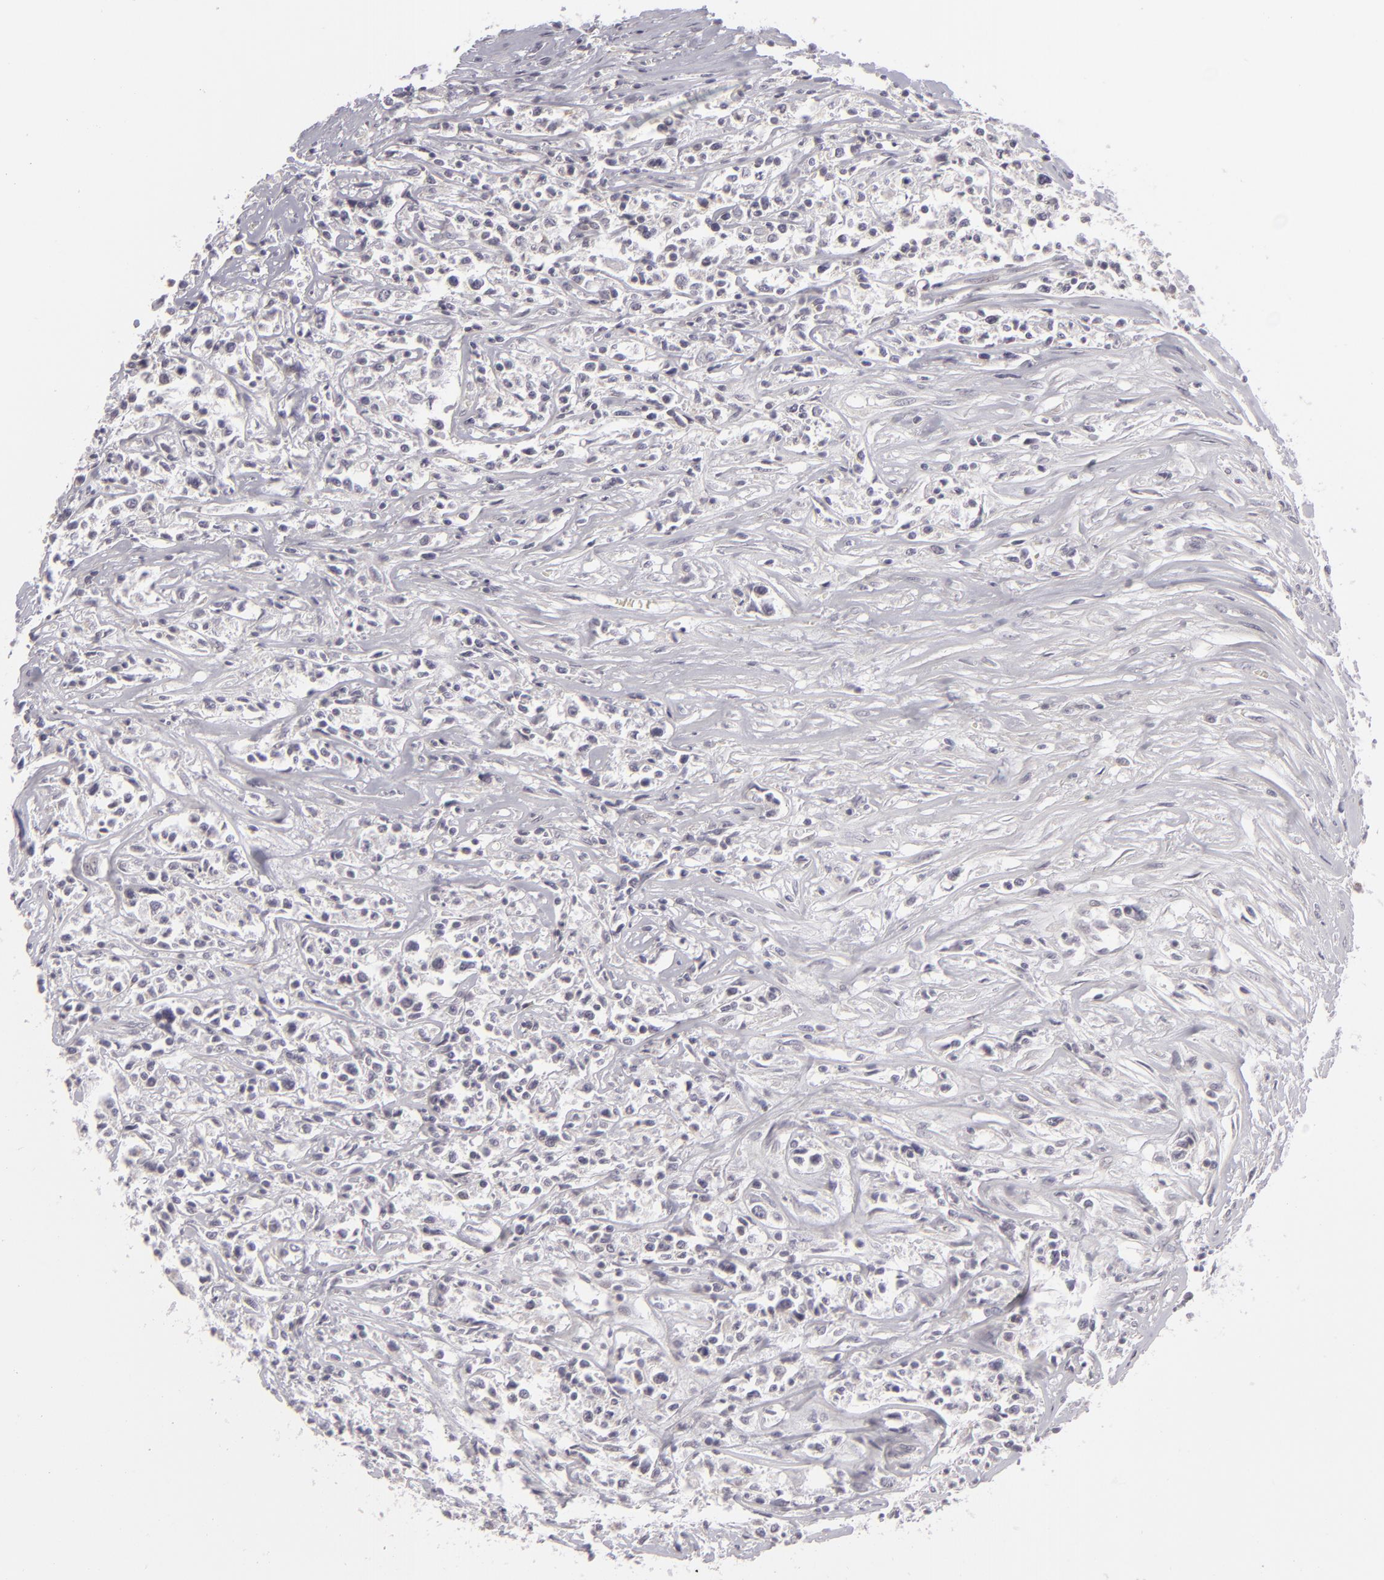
{"staining": {"intensity": "negative", "quantity": "none", "location": "none"}, "tissue": "lymphoma", "cell_type": "Tumor cells", "image_type": "cancer", "snomed": [{"axis": "morphology", "description": "Malignant lymphoma, non-Hodgkin's type, Low grade"}, {"axis": "topography", "description": "Small intestine"}], "caption": "High power microscopy photomicrograph of an IHC photomicrograph of lymphoma, revealing no significant staining in tumor cells. (Brightfield microscopy of DAB IHC at high magnification).", "gene": "SIX1", "patient": {"sex": "female", "age": 59}}